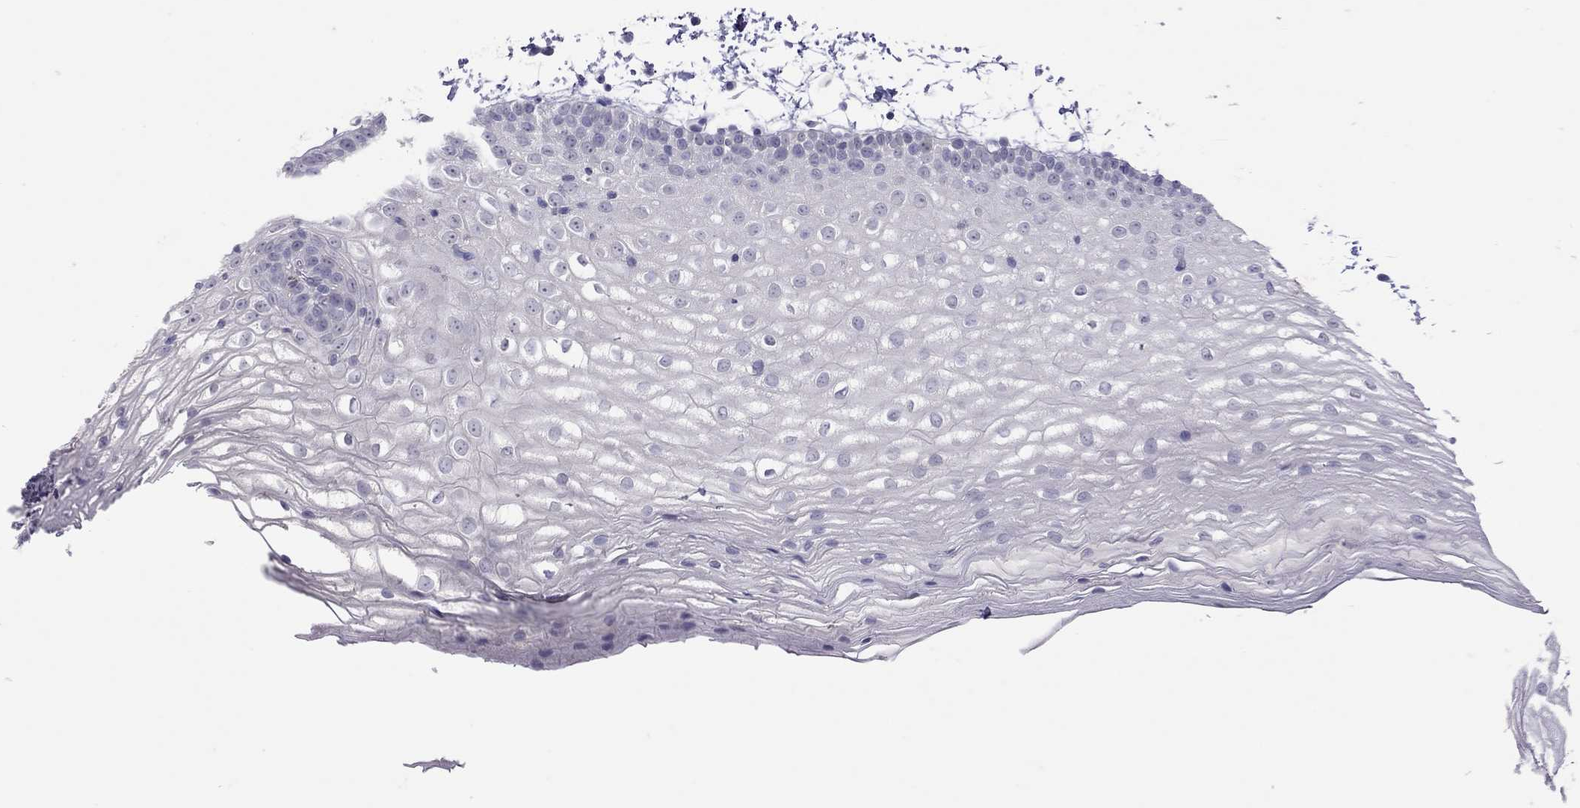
{"staining": {"intensity": "negative", "quantity": "none", "location": "none"}, "tissue": "oral mucosa", "cell_type": "Squamous epithelial cells", "image_type": "normal", "snomed": [{"axis": "morphology", "description": "Normal tissue, NOS"}, {"axis": "topography", "description": "Oral tissue"}], "caption": "Immunohistochemistry (IHC) micrograph of normal oral mucosa stained for a protein (brown), which demonstrates no expression in squamous epithelial cells.", "gene": "MUC16", "patient": {"sex": "male", "age": 72}}